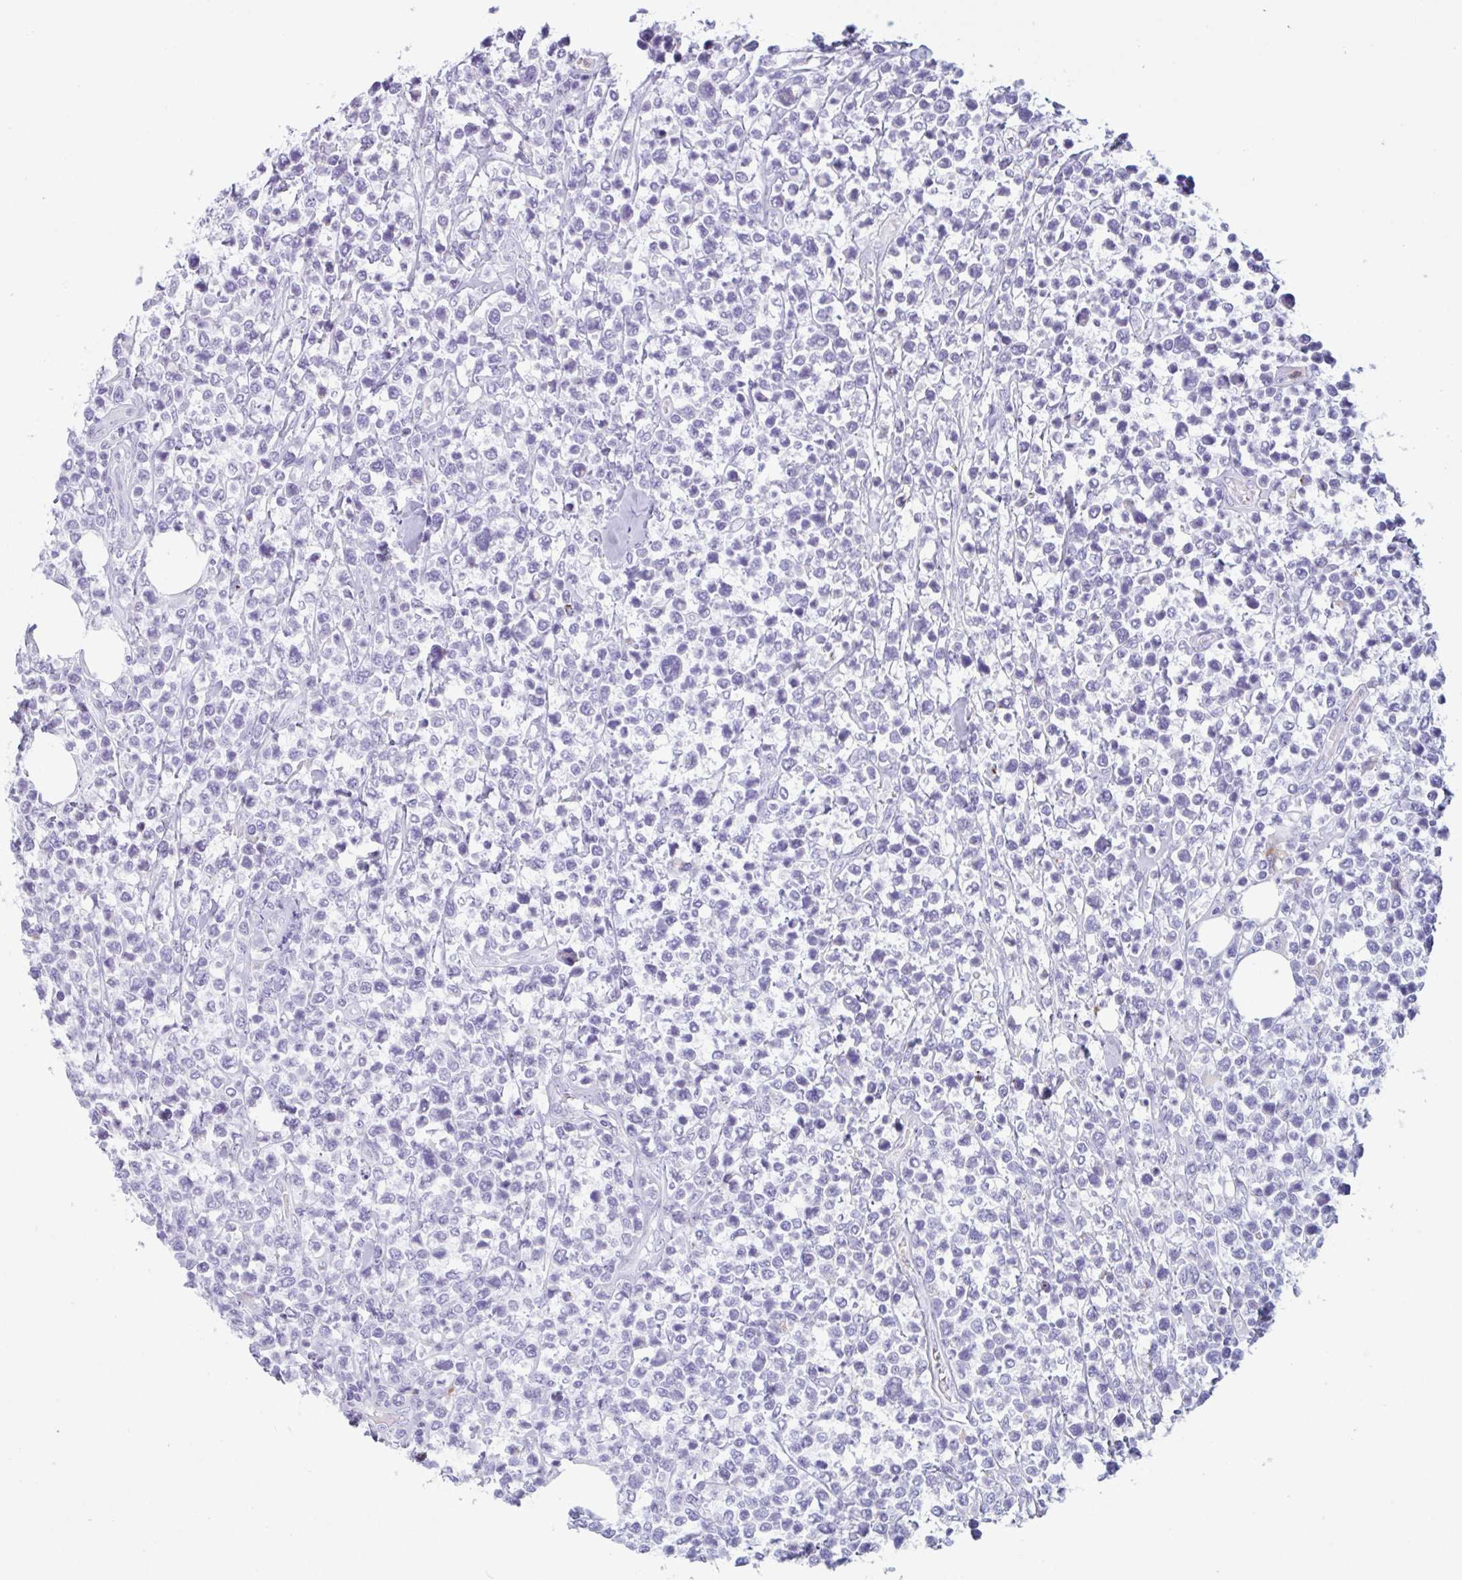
{"staining": {"intensity": "negative", "quantity": "none", "location": "none"}, "tissue": "lymphoma", "cell_type": "Tumor cells", "image_type": "cancer", "snomed": [{"axis": "morphology", "description": "Malignant lymphoma, non-Hodgkin's type, Low grade"}, {"axis": "topography", "description": "Lymph node"}], "caption": "Low-grade malignant lymphoma, non-Hodgkin's type stained for a protein using IHC displays no positivity tumor cells.", "gene": "DTWD2", "patient": {"sex": "male", "age": 60}}